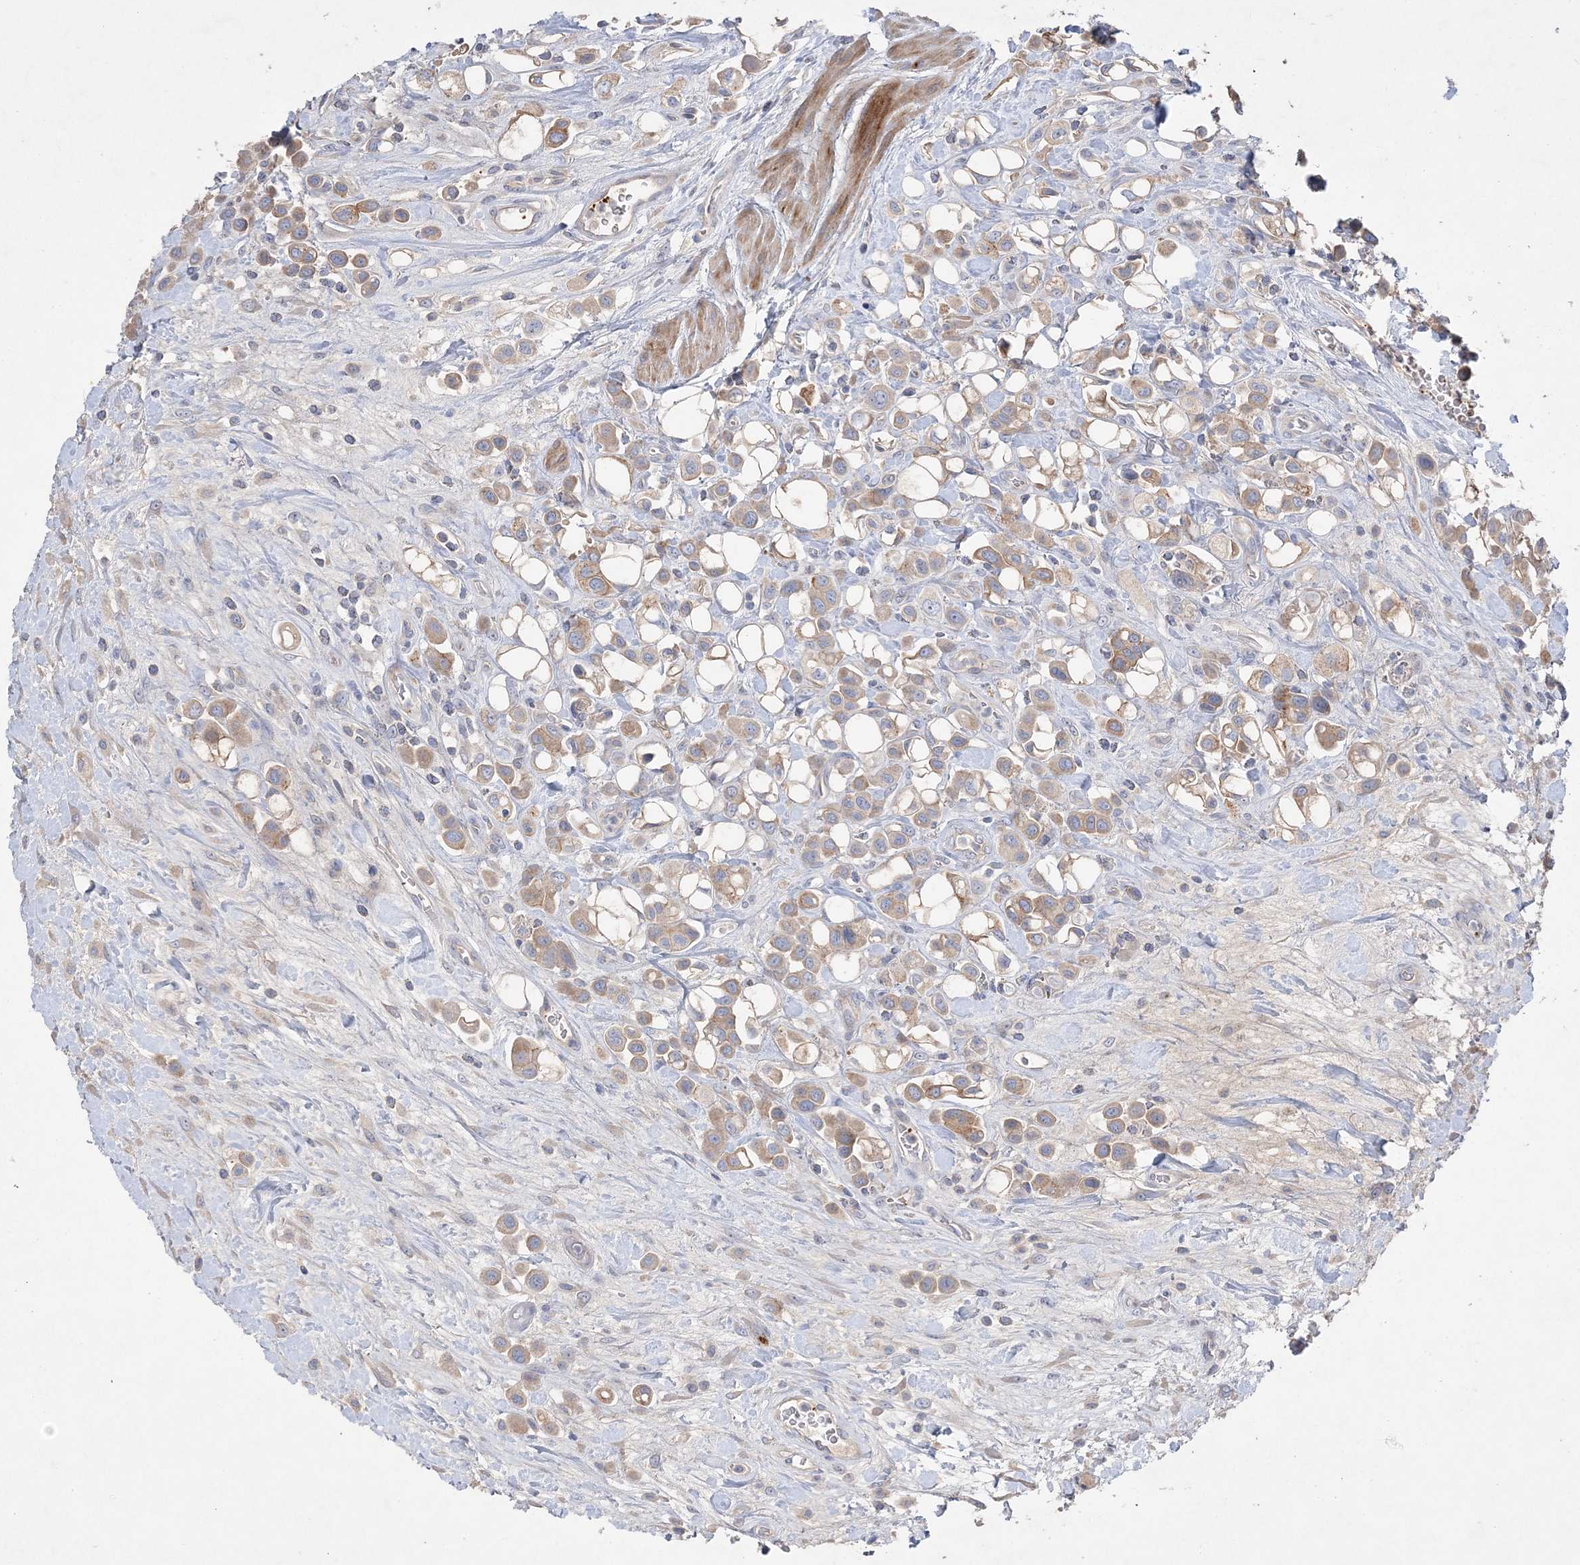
{"staining": {"intensity": "weak", "quantity": ">75%", "location": "cytoplasmic/membranous"}, "tissue": "urothelial cancer", "cell_type": "Tumor cells", "image_type": "cancer", "snomed": [{"axis": "morphology", "description": "Urothelial carcinoma, High grade"}, {"axis": "topography", "description": "Urinary bladder"}], "caption": "A brown stain highlights weak cytoplasmic/membranous staining of a protein in human urothelial cancer tumor cells.", "gene": "ADCK2", "patient": {"sex": "male", "age": 50}}